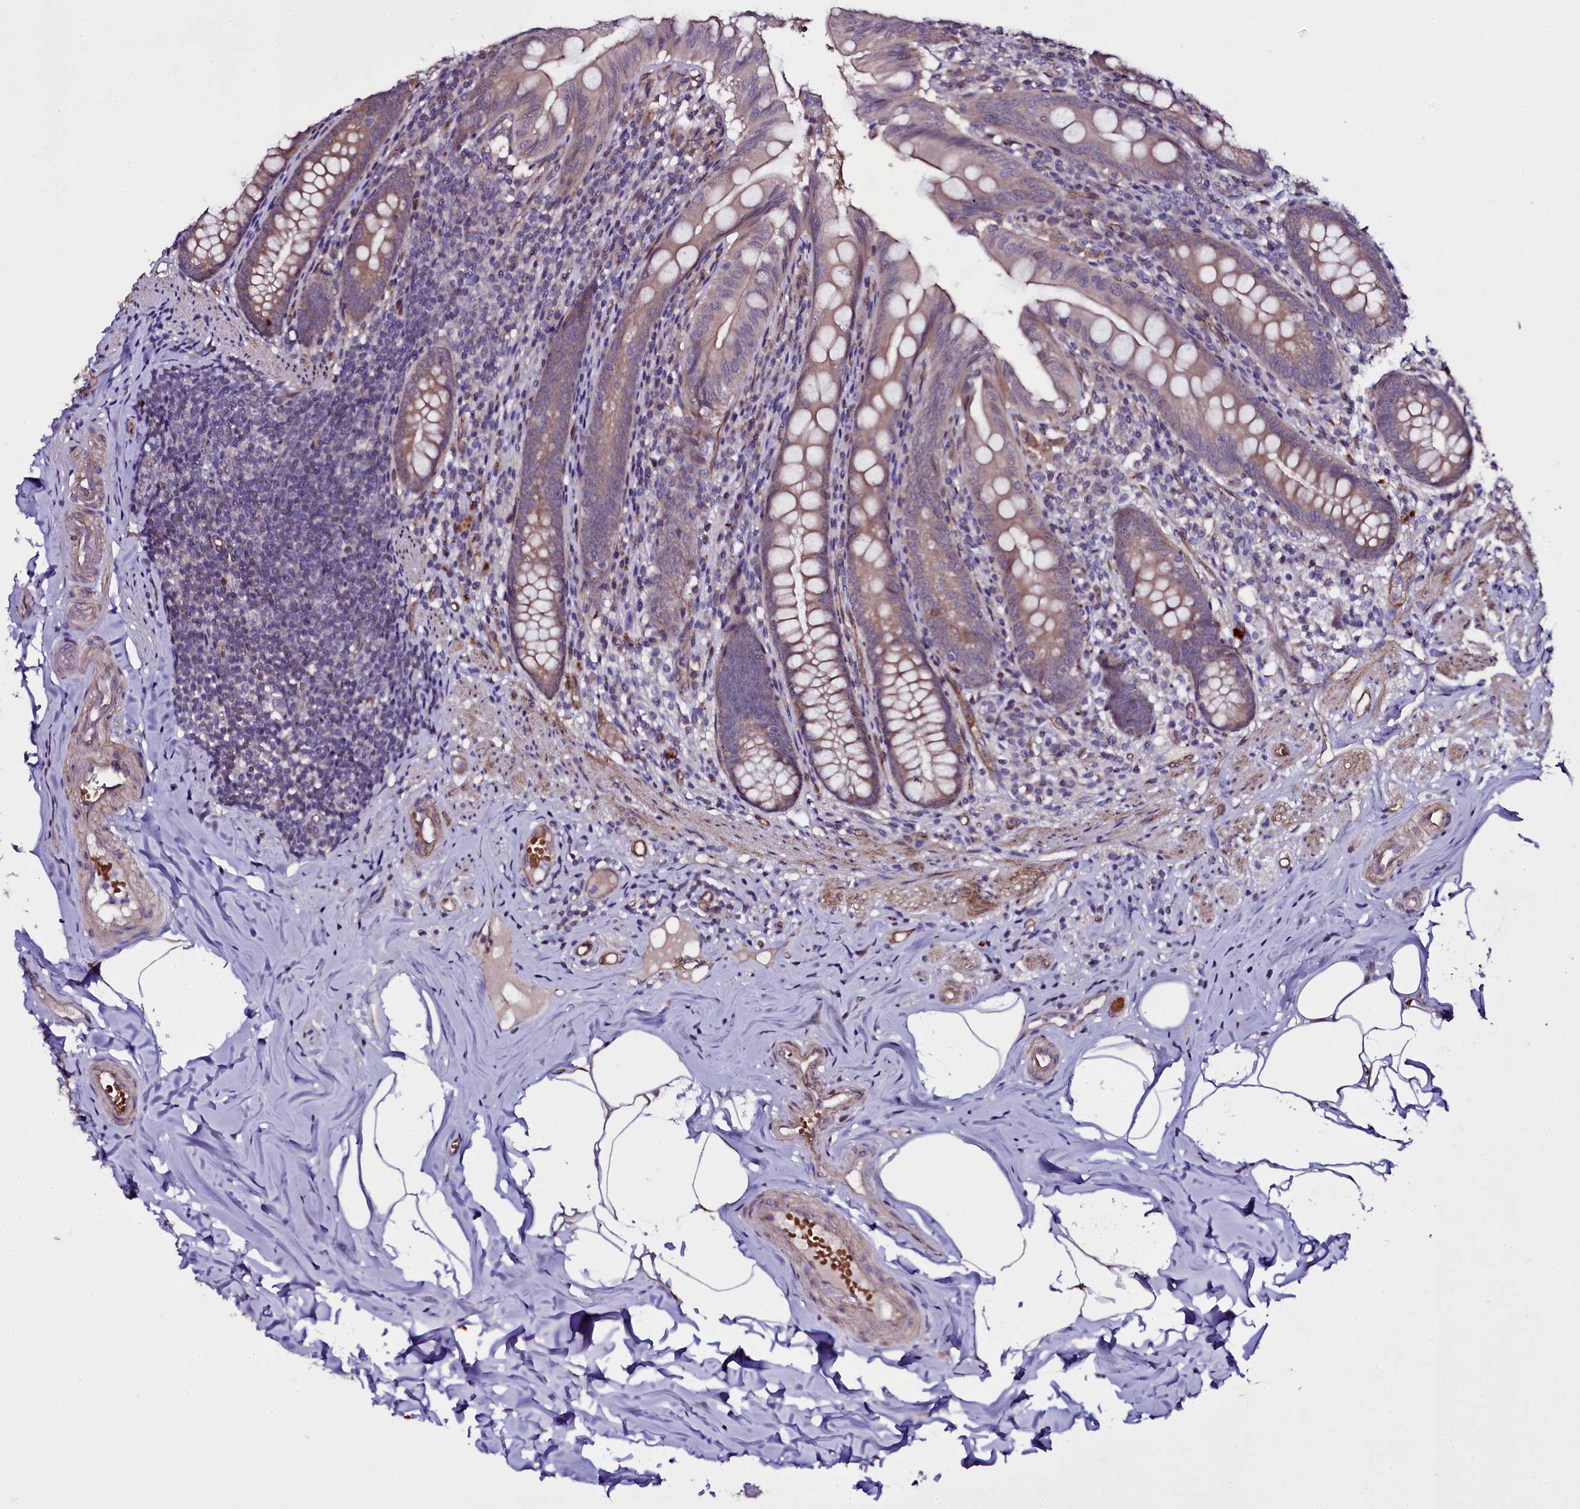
{"staining": {"intensity": "weak", "quantity": "25%-75%", "location": "cytoplasmic/membranous"}, "tissue": "appendix", "cell_type": "Glandular cells", "image_type": "normal", "snomed": [{"axis": "morphology", "description": "Normal tissue, NOS"}, {"axis": "topography", "description": "Appendix"}], "caption": "Immunohistochemical staining of benign appendix demonstrates low levels of weak cytoplasmic/membranous positivity in approximately 25%-75% of glandular cells.", "gene": "MEX3C", "patient": {"sex": "male", "age": 55}}